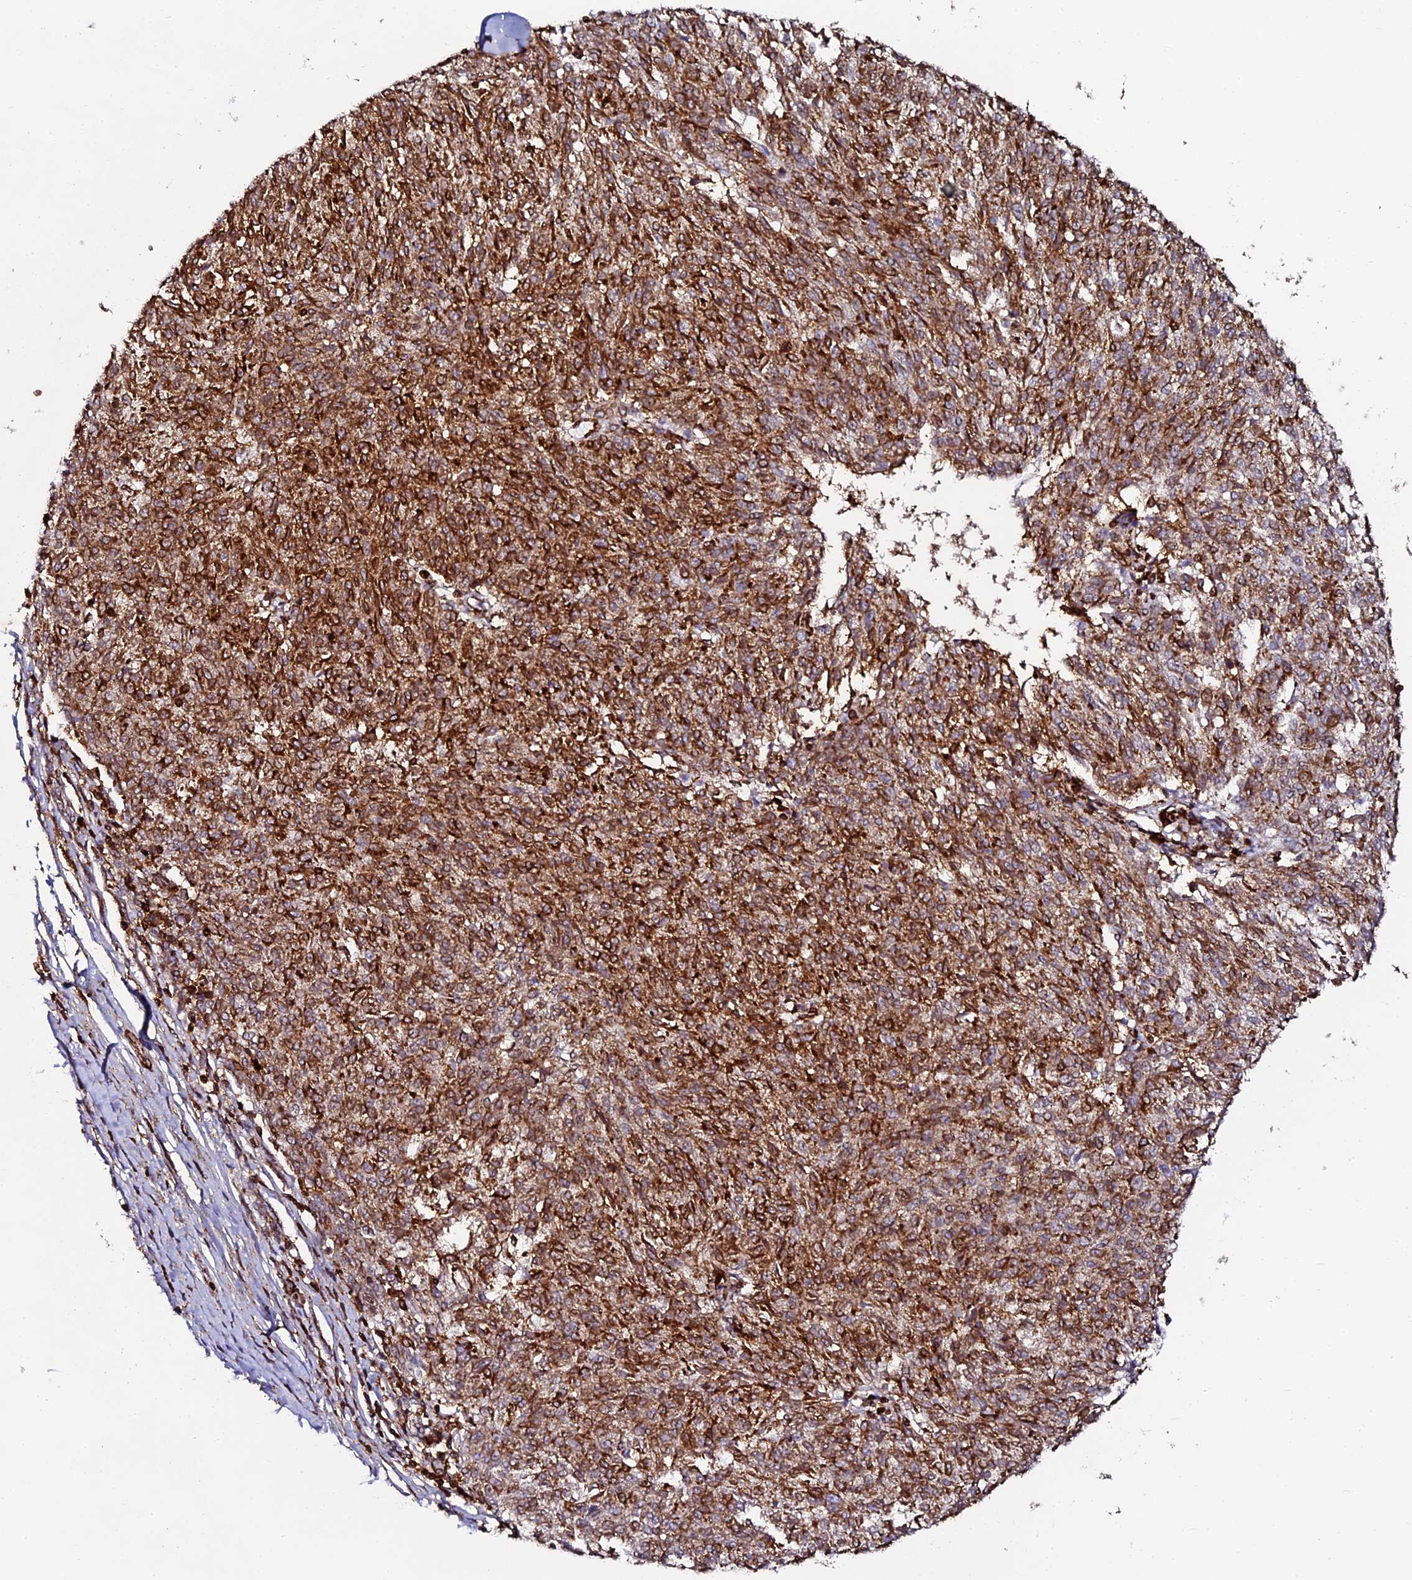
{"staining": {"intensity": "strong", "quantity": ">75%", "location": "cytoplasmic/membranous"}, "tissue": "melanoma", "cell_type": "Tumor cells", "image_type": "cancer", "snomed": [{"axis": "morphology", "description": "Malignant melanoma, NOS"}, {"axis": "topography", "description": "Skin"}], "caption": "This photomicrograph exhibits immunohistochemistry (IHC) staining of melanoma, with high strong cytoplasmic/membranous staining in approximately >75% of tumor cells.", "gene": "AAAS", "patient": {"sex": "female", "age": 72}}